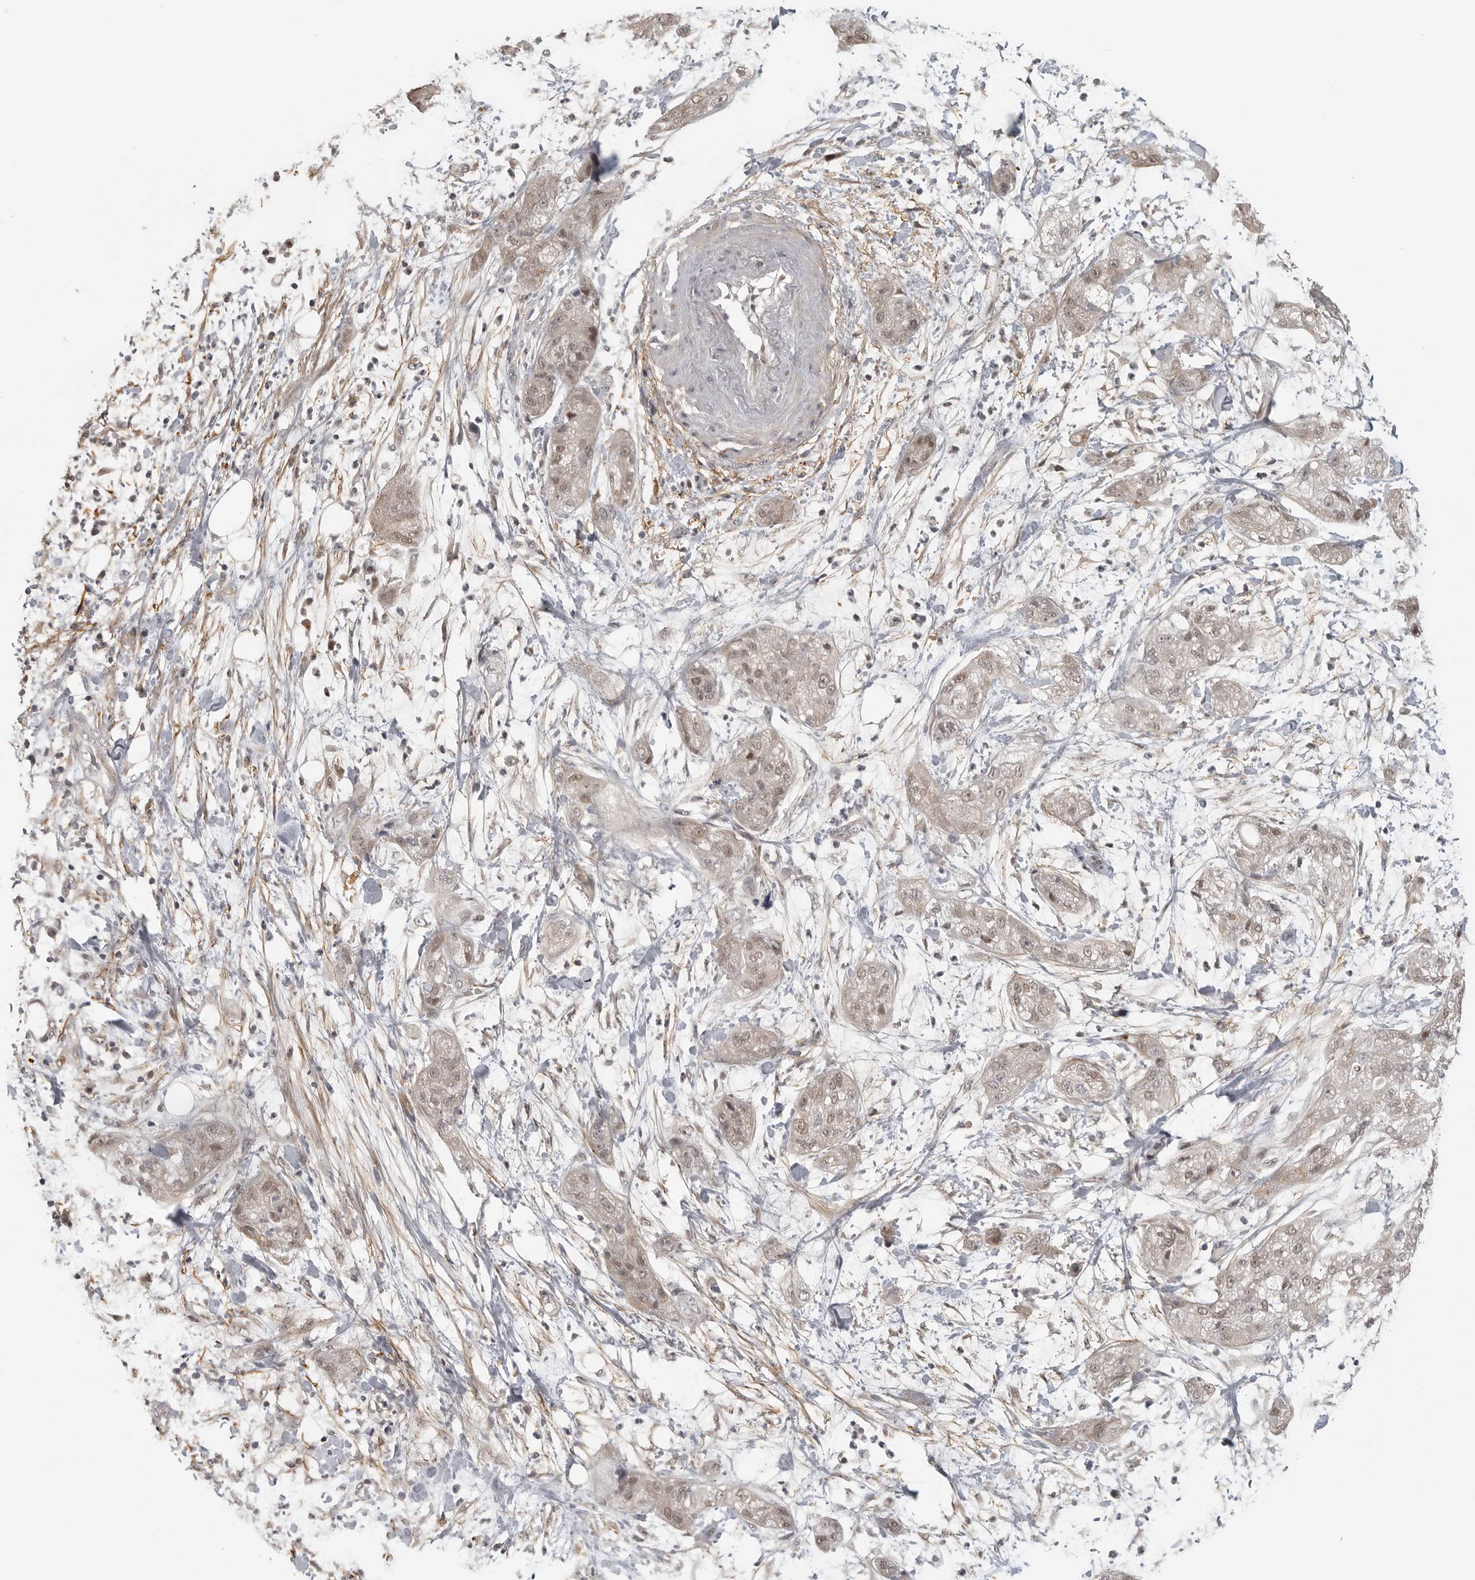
{"staining": {"intensity": "weak", "quantity": "25%-75%", "location": "cytoplasmic/membranous,nuclear"}, "tissue": "pancreatic cancer", "cell_type": "Tumor cells", "image_type": "cancer", "snomed": [{"axis": "morphology", "description": "Adenocarcinoma, NOS"}, {"axis": "topography", "description": "Pancreas"}], "caption": "Immunohistochemistry staining of pancreatic cancer (adenocarcinoma), which shows low levels of weak cytoplasmic/membranous and nuclear positivity in approximately 25%-75% of tumor cells indicating weak cytoplasmic/membranous and nuclear protein expression. The staining was performed using DAB (3,3'-diaminobenzidine) (brown) for protein detection and nuclei were counterstained in hematoxylin (blue).", "gene": "UROD", "patient": {"sex": "female", "age": 78}}